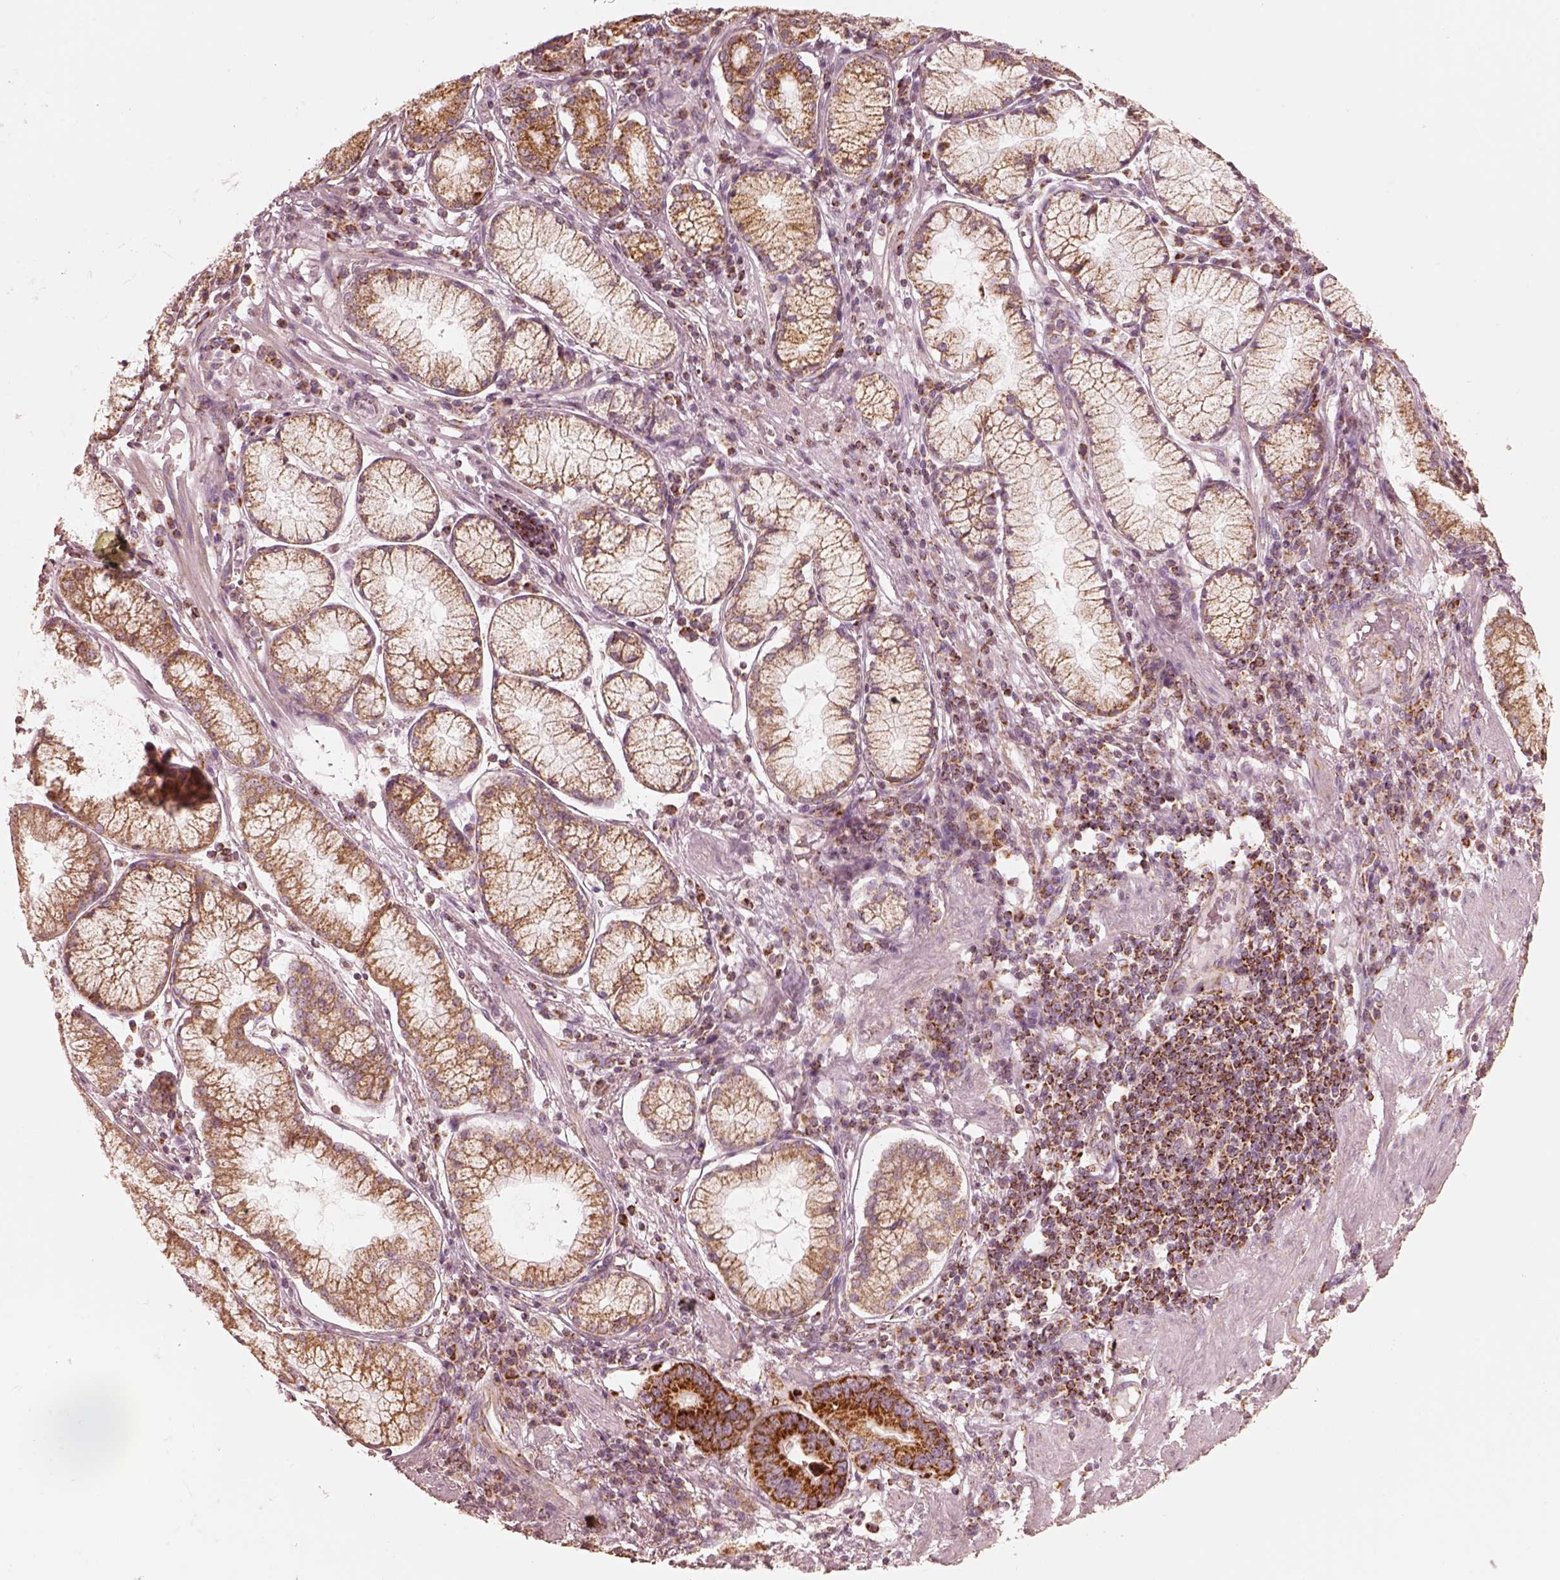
{"staining": {"intensity": "strong", "quantity": ">75%", "location": "cytoplasmic/membranous"}, "tissue": "stomach cancer", "cell_type": "Tumor cells", "image_type": "cancer", "snomed": [{"axis": "morphology", "description": "Adenocarcinoma, NOS"}, {"axis": "topography", "description": "Stomach"}], "caption": "Human adenocarcinoma (stomach) stained with a protein marker displays strong staining in tumor cells.", "gene": "ENTPD6", "patient": {"sex": "male", "age": 84}}